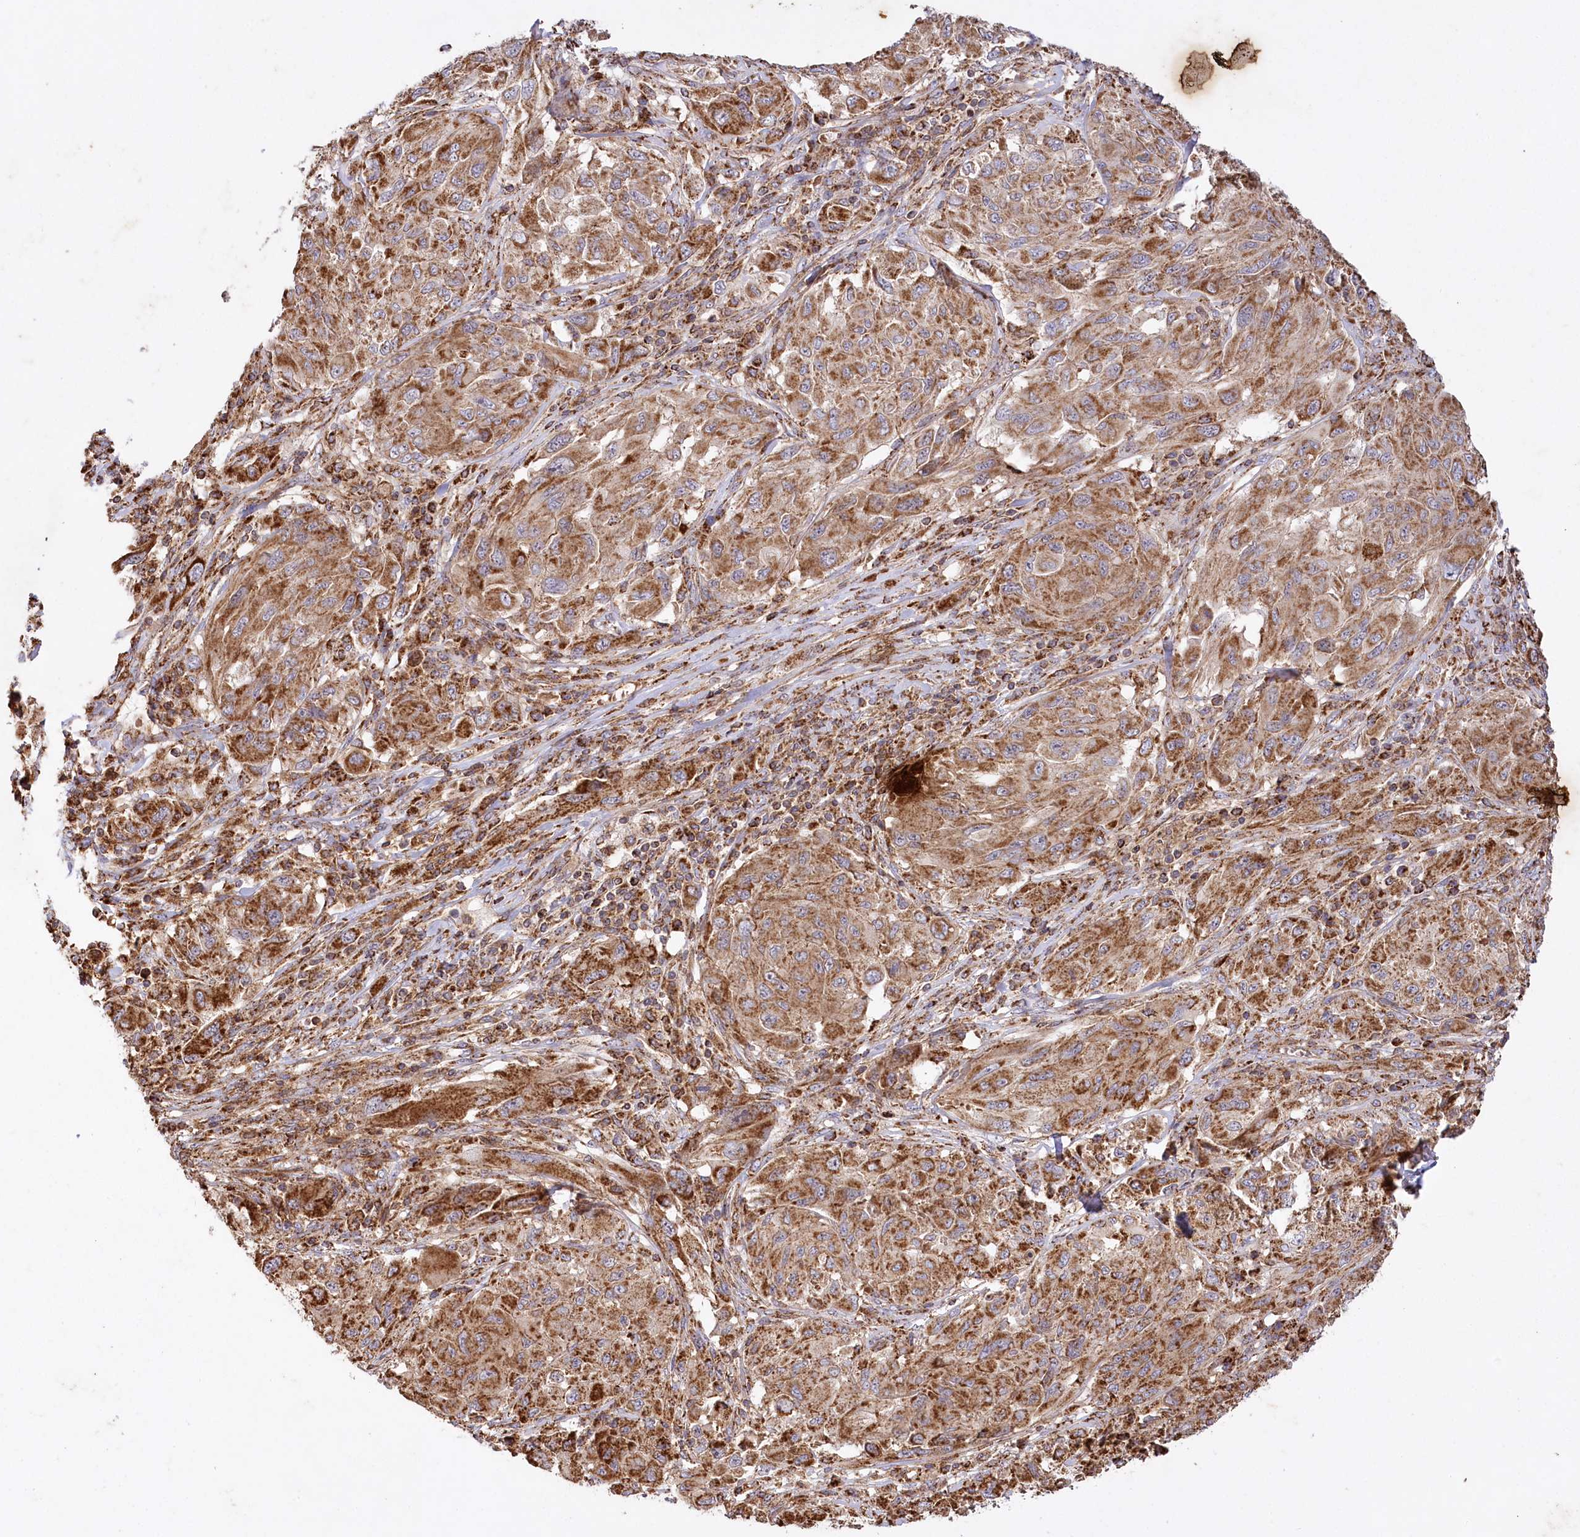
{"staining": {"intensity": "moderate", "quantity": ">75%", "location": "cytoplasmic/membranous"}, "tissue": "melanoma", "cell_type": "Tumor cells", "image_type": "cancer", "snomed": [{"axis": "morphology", "description": "Malignant melanoma, NOS"}, {"axis": "topography", "description": "Skin"}], "caption": "A brown stain shows moderate cytoplasmic/membranous expression of a protein in human melanoma tumor cells.", "gene": "CARD19", "patient": {"sex": "female", "age": 91}}